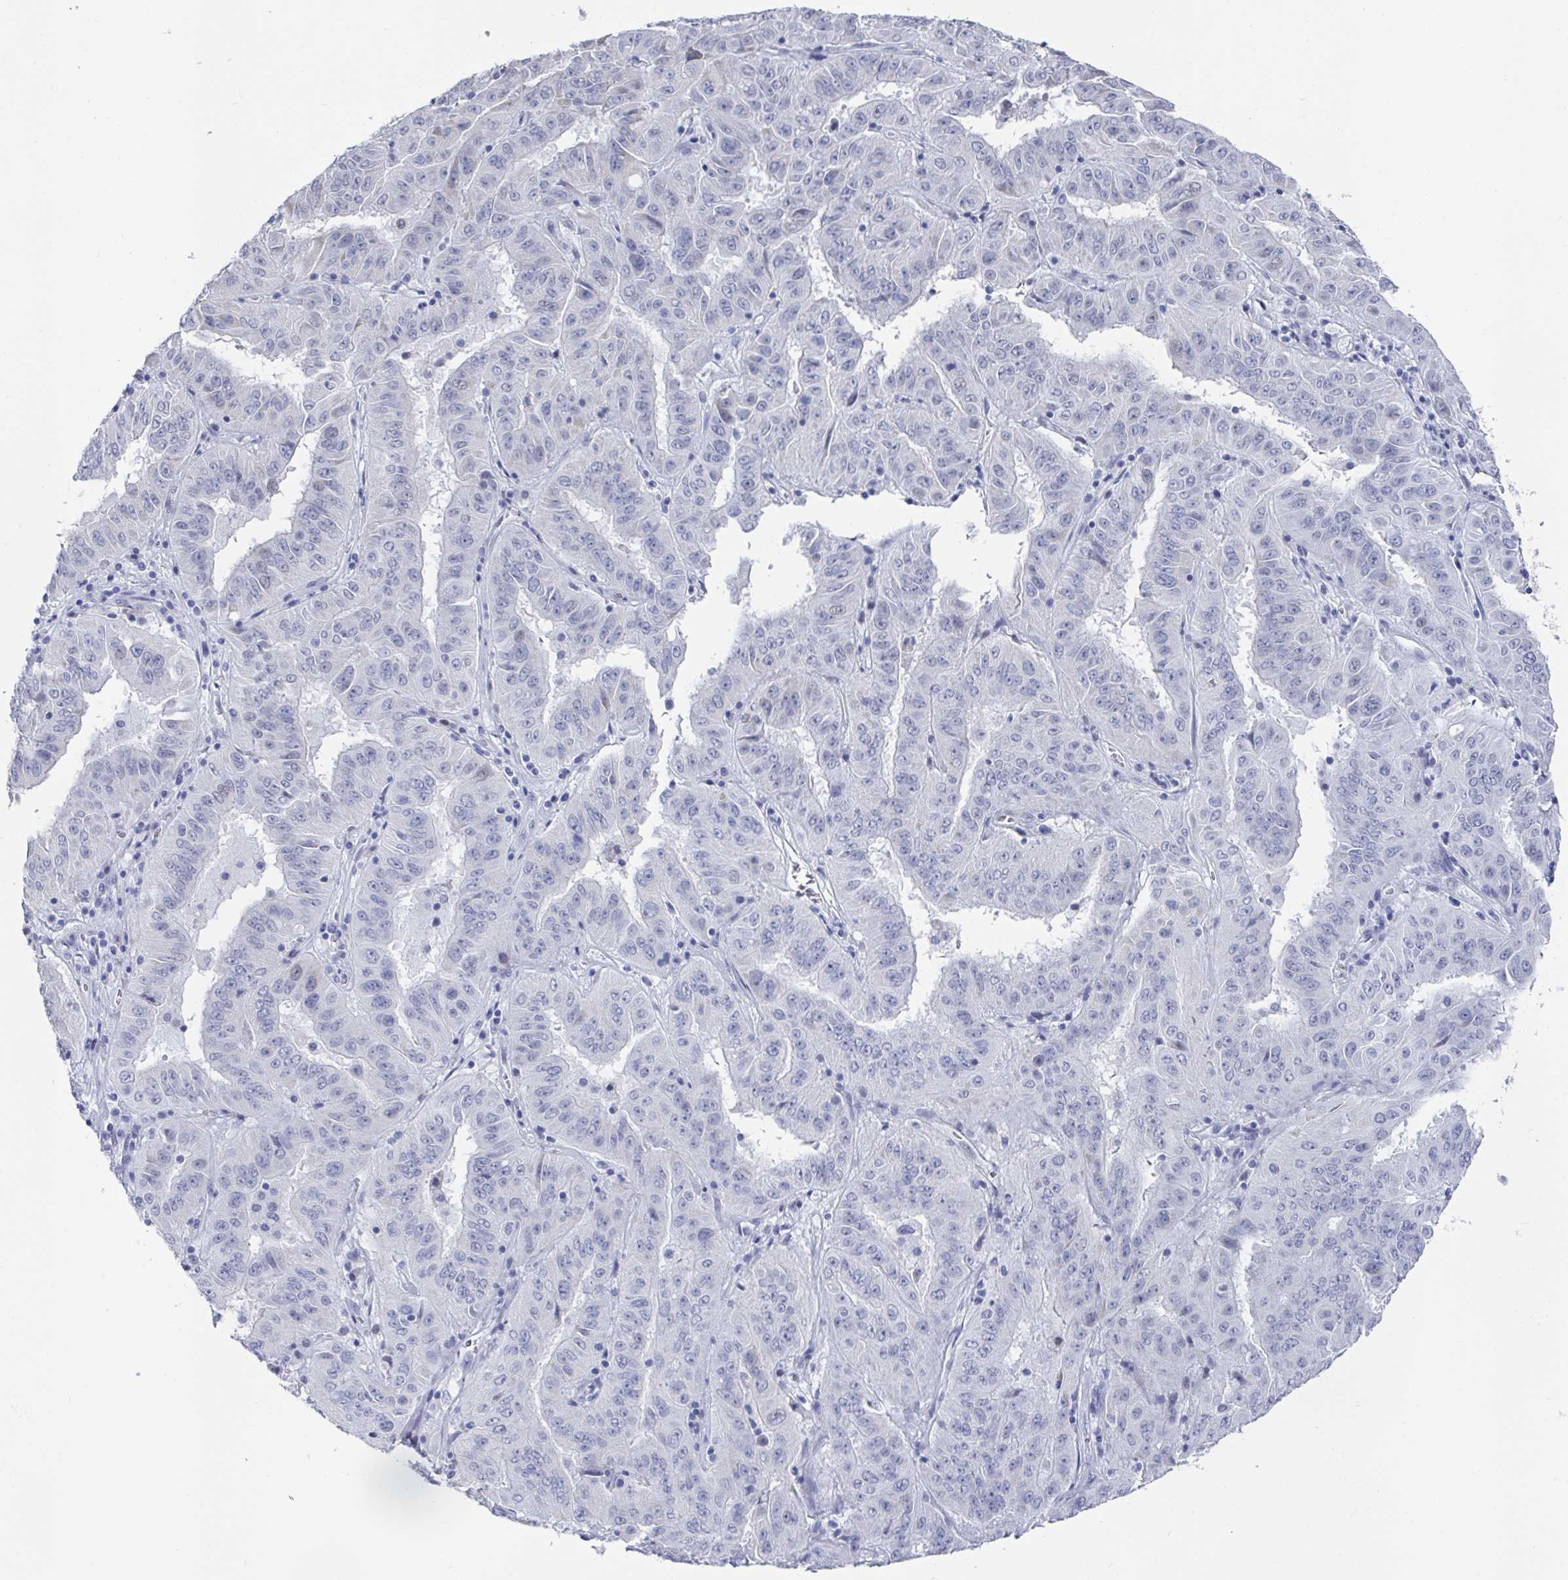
{"staining": {"intensity": "negative", "quantity": "none", "location": "none"}, "tissue": "pancreatic cancer", "cell_type": "Tumor cells", "image_type": "cancer", "snomed": [{"axis": "morphology", "description": "Adenocarcinoma, NOS"}, {"axis": "topography", "description": "Pancreas"}], "caption": "Pancreatic cancer stained for a protein using immunohistochemistry (IHC) reveals no positivity tumor cells.", "gene": "CAMKV", "patient": {"sex": "male", "age": 63}}